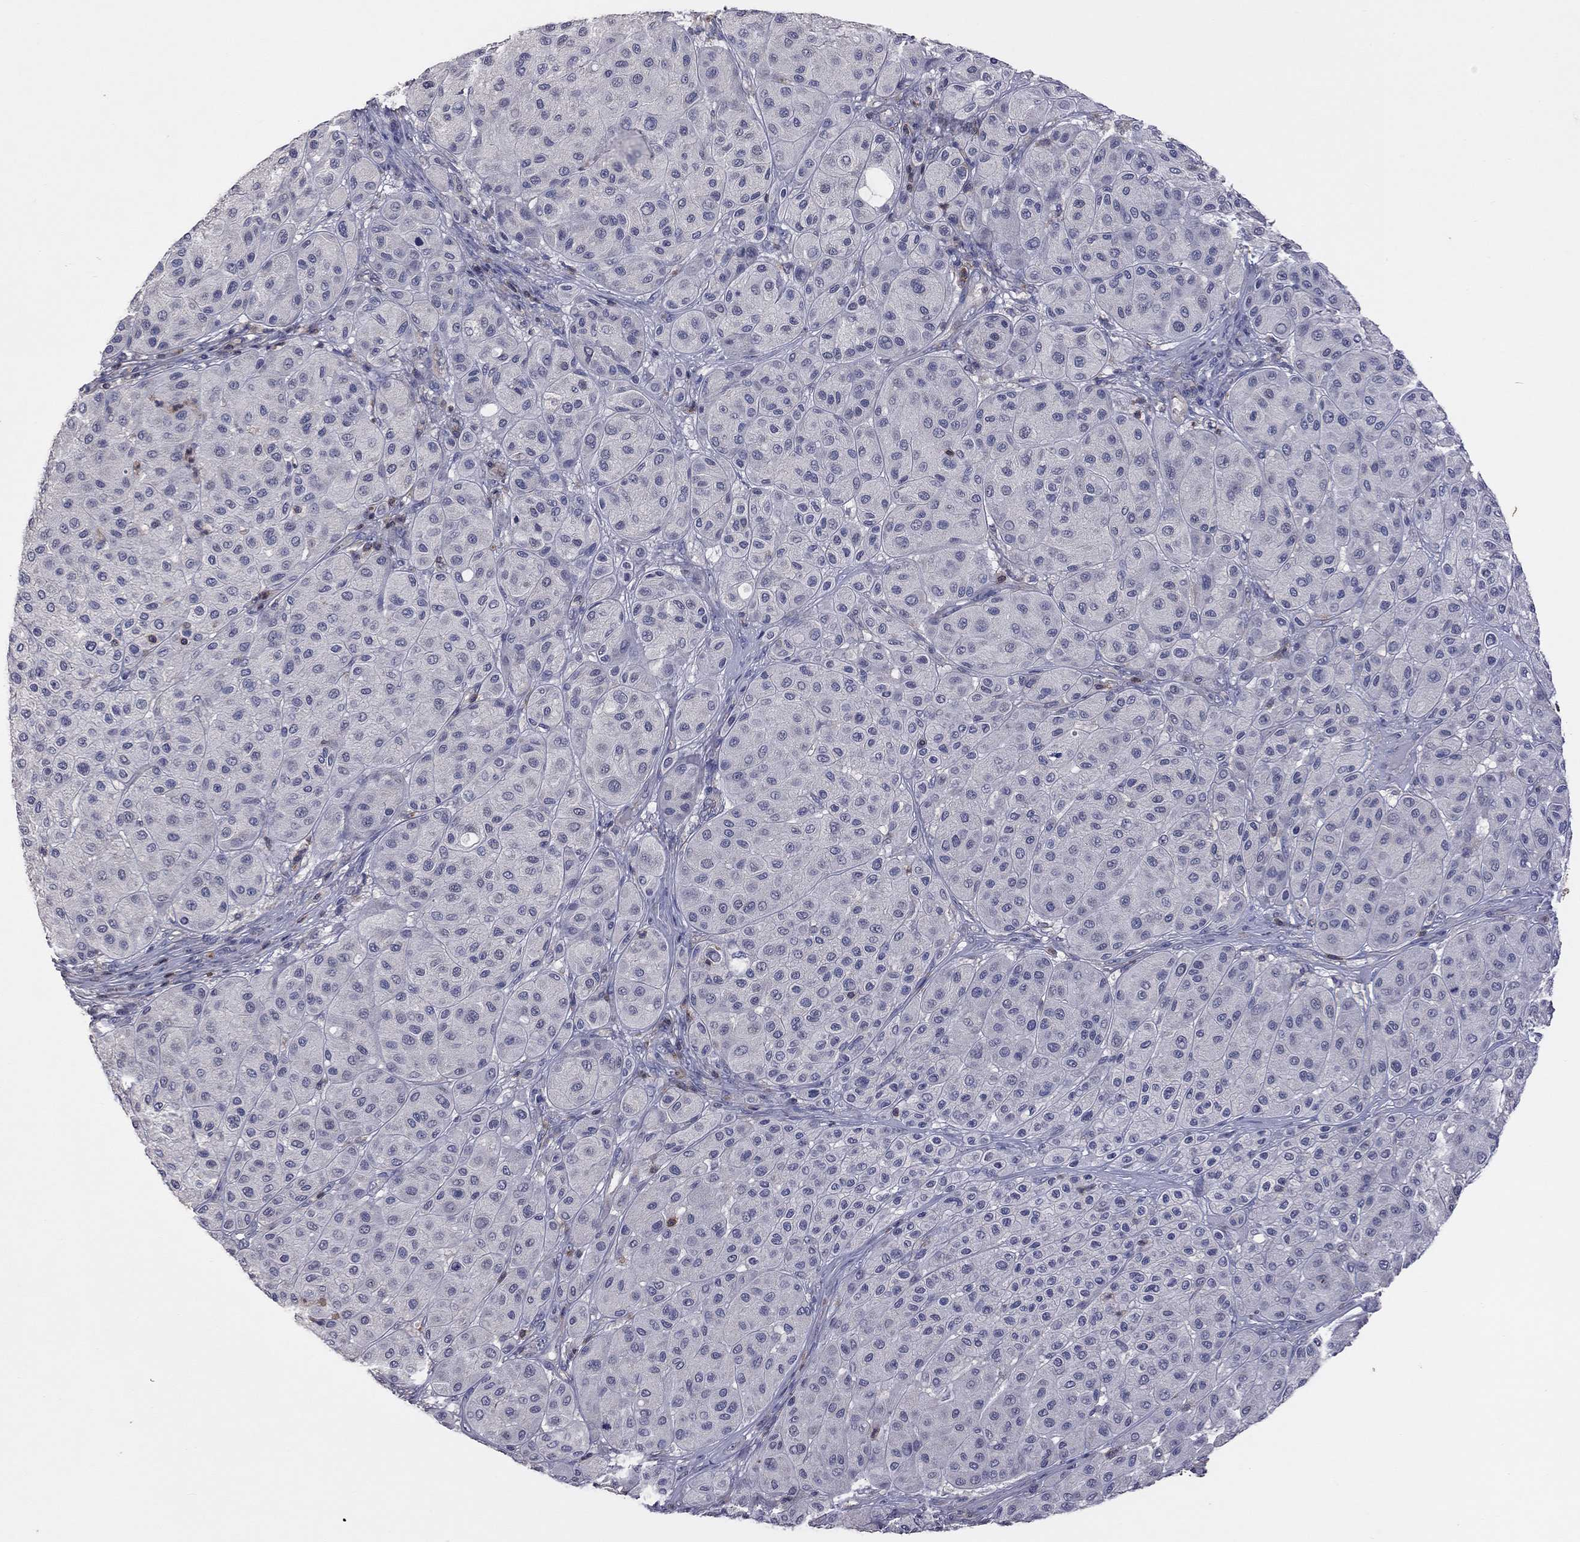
{"staining": {"intensity": "negative", "quantity": "none", "location": "none"}, "tissue": "melanoma", "cell_type": "Tumor cells", "image_type": "cancer", "snomed": [{"axis": "morphology", "description": "Malignant melanoma, Metastatic site"}, {"axis": "topography", "description": "Smooth muscle"}], "caption": "DAB immunohistochemical staining of human malignant melanoma (metastatic site) demonstrates no significant positivity in tumor cells. (DAB immunohistochemistry with hematoxylin counter stain).", "gene": "IPCEF1", "patient": {"sex": "male", "age": 41}}